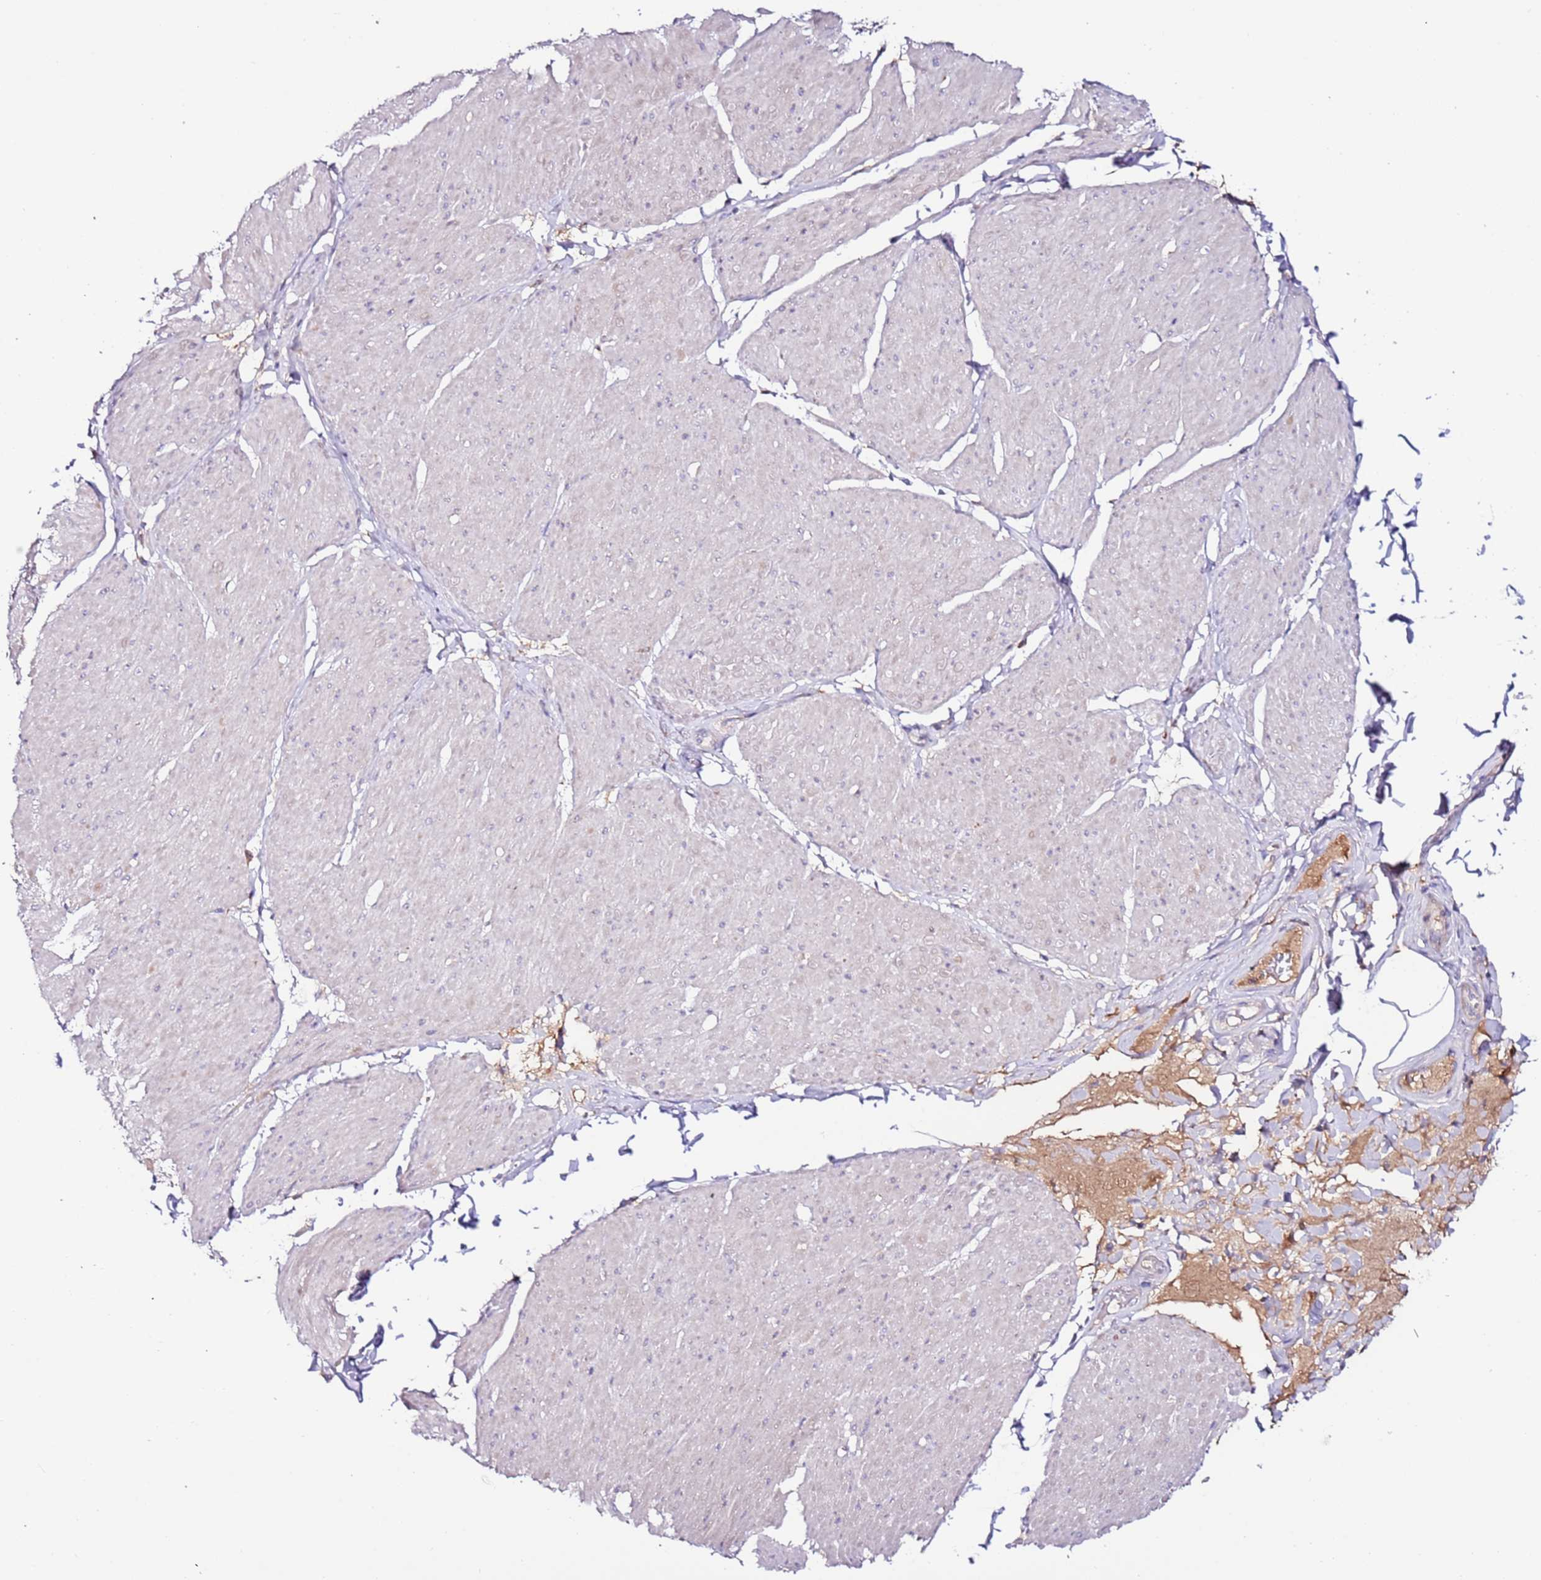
{"staining": {"intensity": "negative", "quantity": "none", "location": "none"}, "tissue": "smooth muscle", "cell_type": "Smooth muscle cells", "image_type": "normal", "snomed": [{"axis": "morphology", "description": "Urothelial carcinoma, High grade"}, {"axis": "topography", "description": "Urinary bladder"}], "caption": "Immunohistochemical staining of benign smooth muscle demonstrates no significant staining in smooth muscle cells. (DAB (3,3'-diaminobenzidine) IHC with hematoxylin counter stain).", "gene": "FLVCR1", "patient": {"sex": "male", "age": 46}}